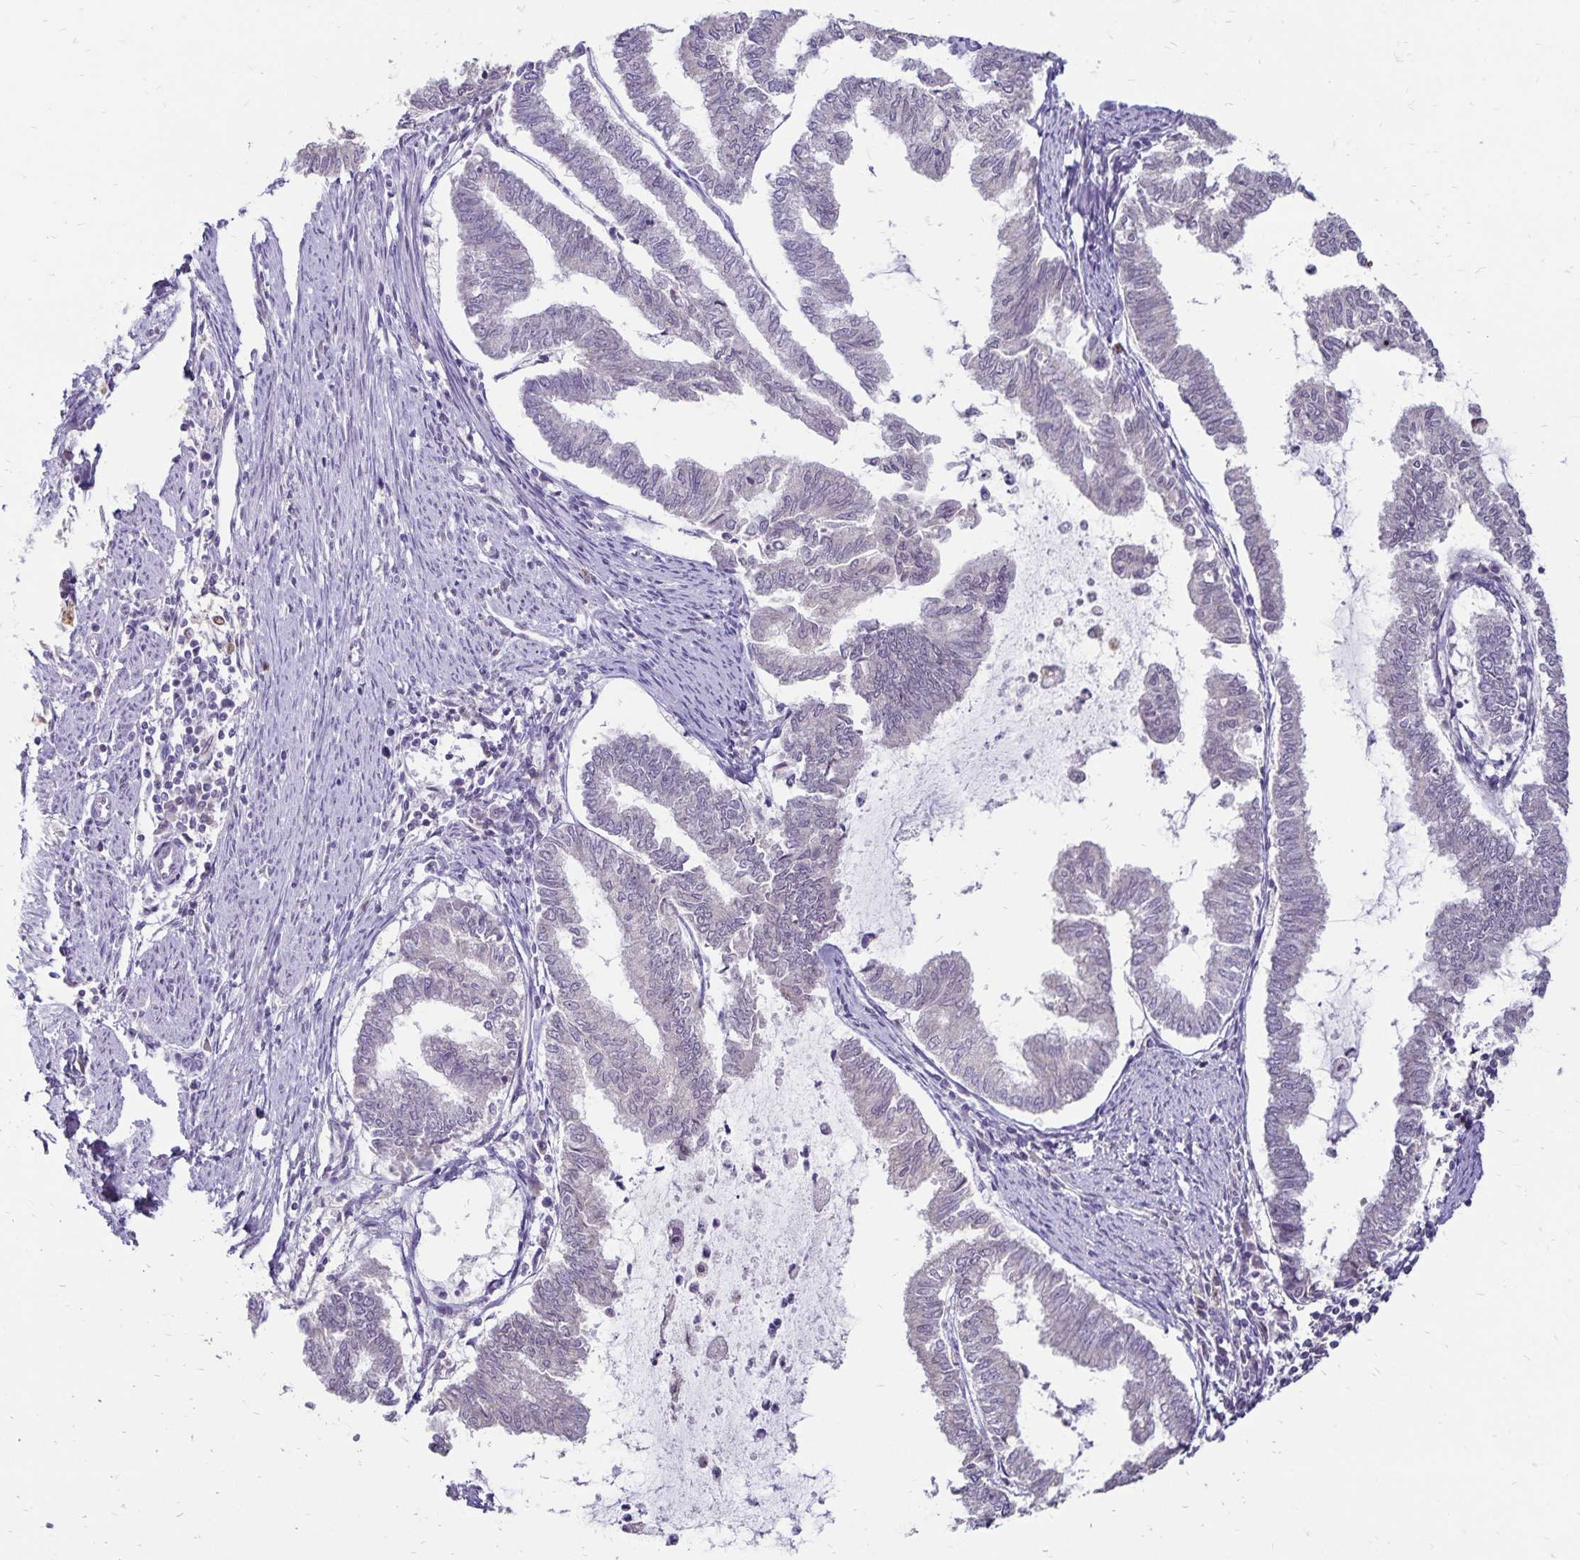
{"staining": {"intensity": "negative", "quantity": "none", "location": "none"}, "tissue": "endometrial cancer", "cell_type": "Tumor cells", "image_type": "cancer", "snomed": [{"axis": "morphology", "description": "Adenocarcinoma, NOS"}, {"axis": "topography", "description": "Endometrium"}], "caption": "IHC photomicrograph of neoplastic tissue: human endometrial cancer stained with DAB (3,3'-diaminobenzidine) displays no significant protein staining in tumor cells. The staining was performed using DAB to visualize the protein expression in brown, while the nuclei were stained in blue with hematoxylin (Magnification: 20x).", "gene": "POLB", "patient": {"sex": "female", "age": 79}}